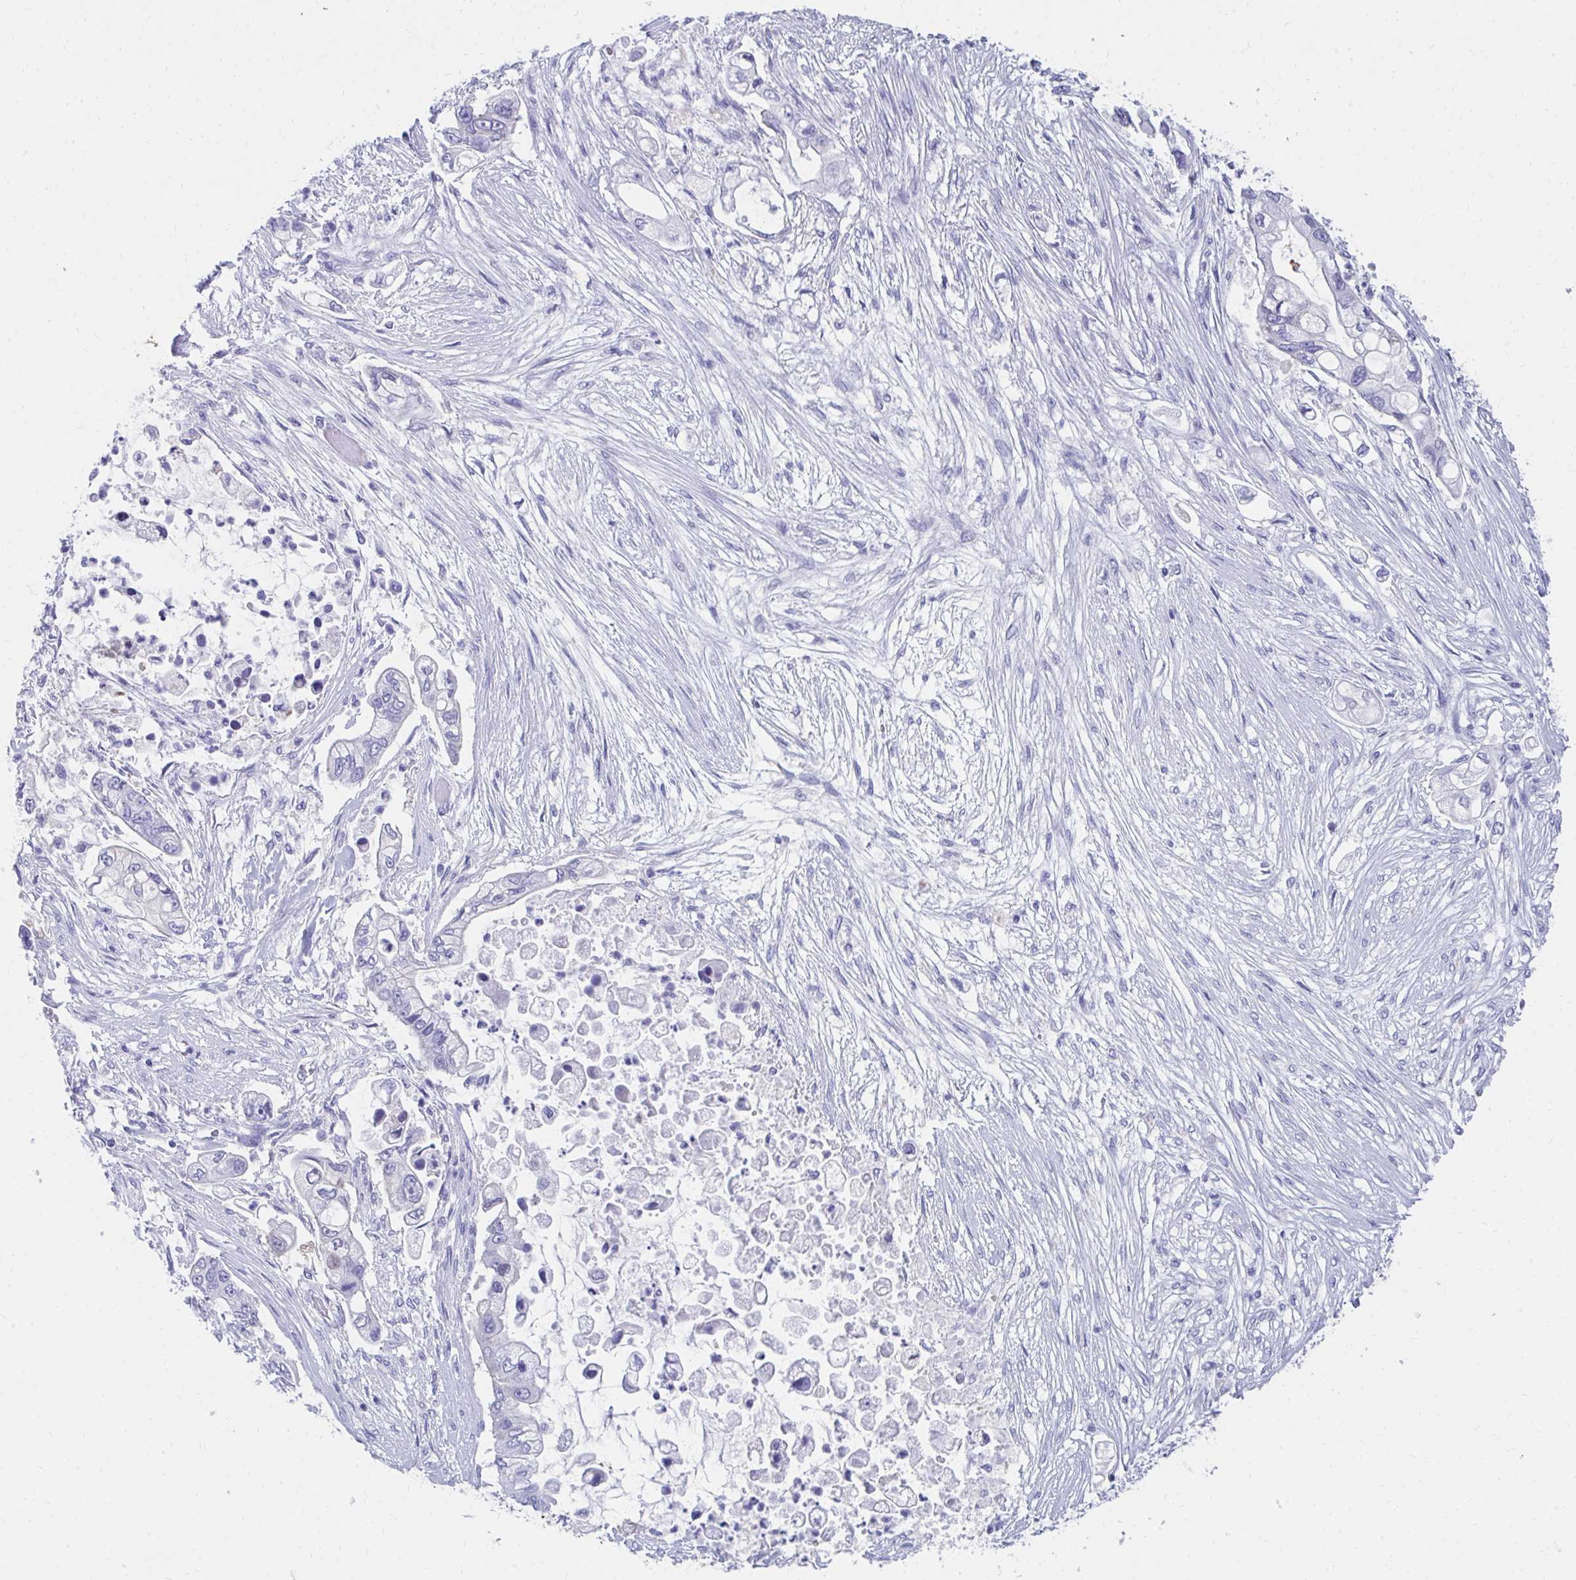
{"staining": {"intensity": "negative", "quantity": "none", "location": "none"}, "tissue": "pancreatic cancer", "cell_type": "Tumor cells", "image_type": "cancer", "snomed": [{"axis": "morphology", "description": "Adenocarcinoma, NOS"}, {"axis": "topography", "description": "Pancreas"}], "caption": "DAB (3,3'-diaminobenzidine) immunohistochemical staining of human pancreatic cancer (adenocarcinoma) shows no significant positivity in tumor cells.", "gene": "HGD", "patient": {"sex": "female", "age": 69}}